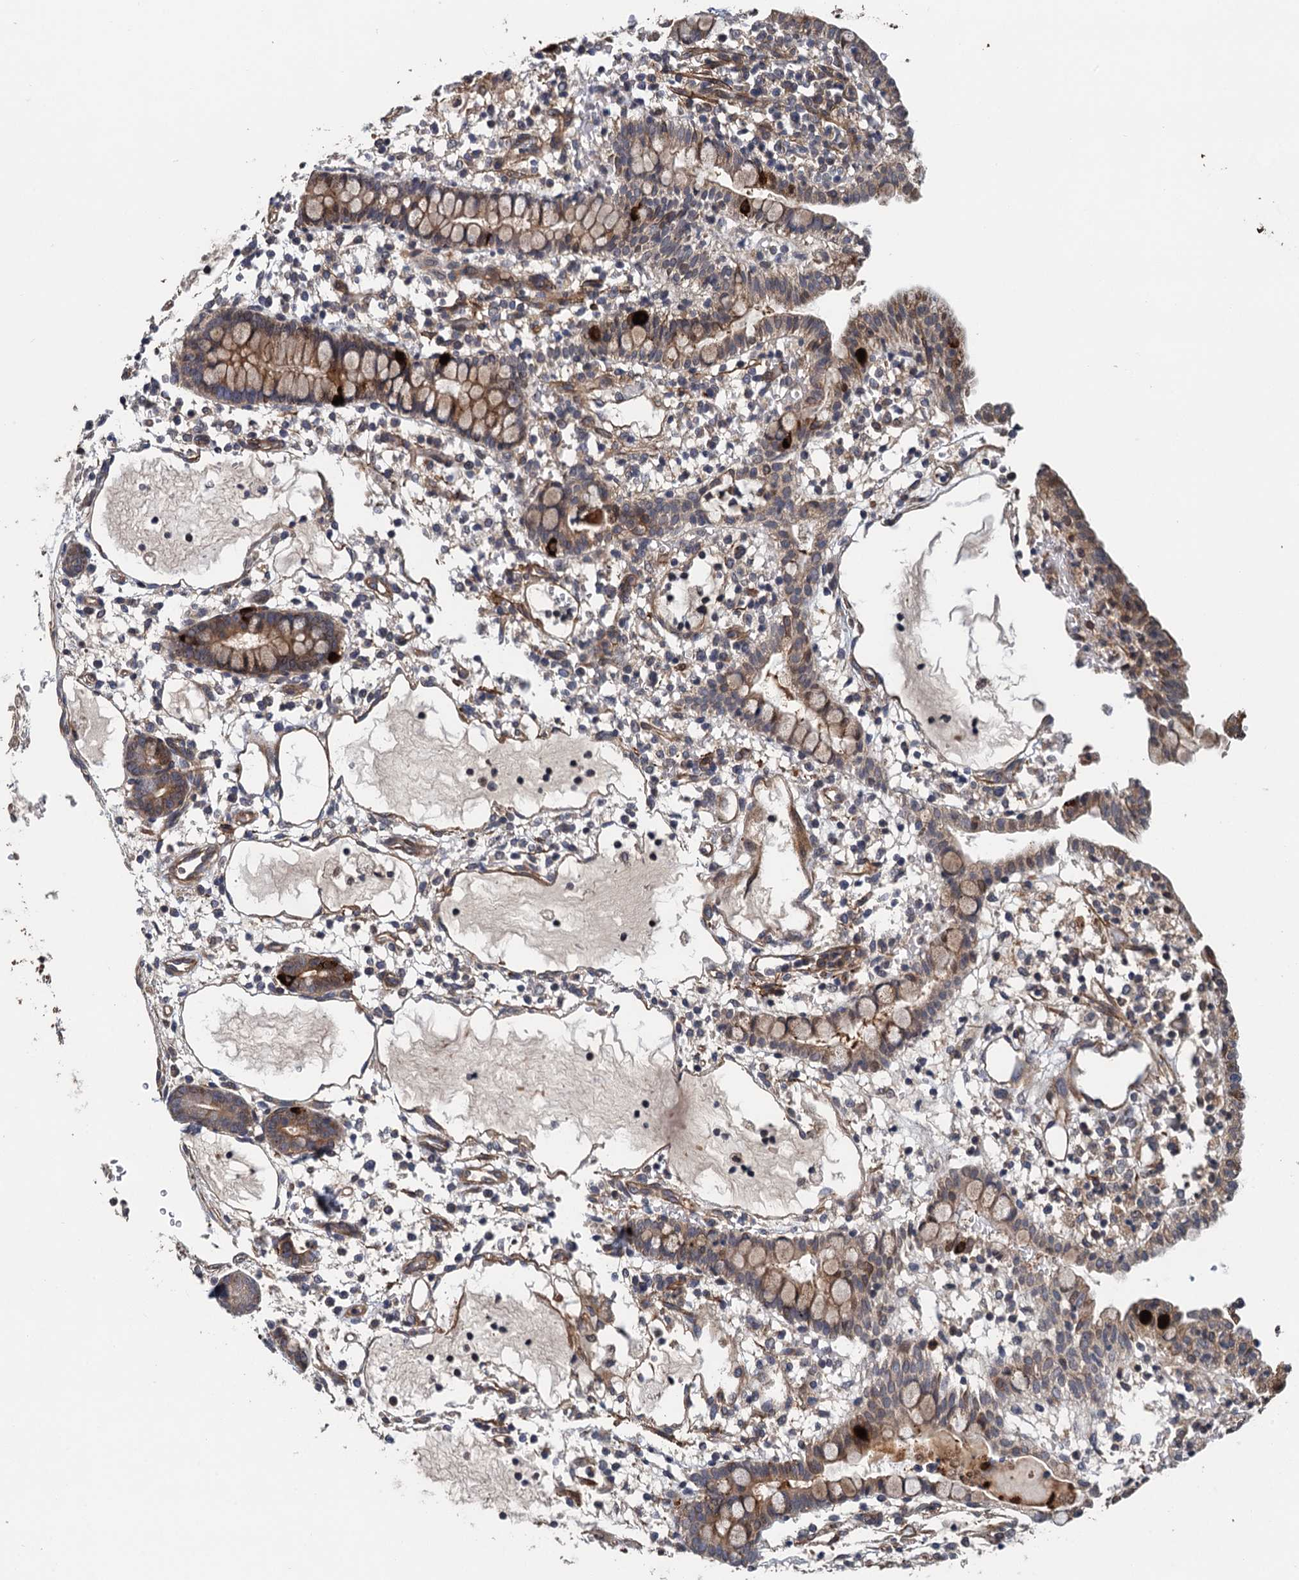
{"staining": {"intensity": "strong", "quantity": "25%-75%", "location": "cytoplasmic/membranous"}, "tissue": "small intestine", "cell_type": "Glandular cells", "image_type": "normal", "snomed": [{"axis": "morphology", "description": "Normal tissue, NOS"}, {"axis": "morphology", "description": "Developmental malformation"}, {"axis": "topography", "description": "Small intestine"}], "caption": "Small intestine stained with immunohistochemistry (IHC) exhibits strong cytoplasmic/membranous staining in about 25%-75% of glandular cells. (Stains: DAB in brown, nuclei in blue, Microscopy: brightfield microscopy at high magnification).", "gene": "MEAK7", "patient": {"sex": "male"}}